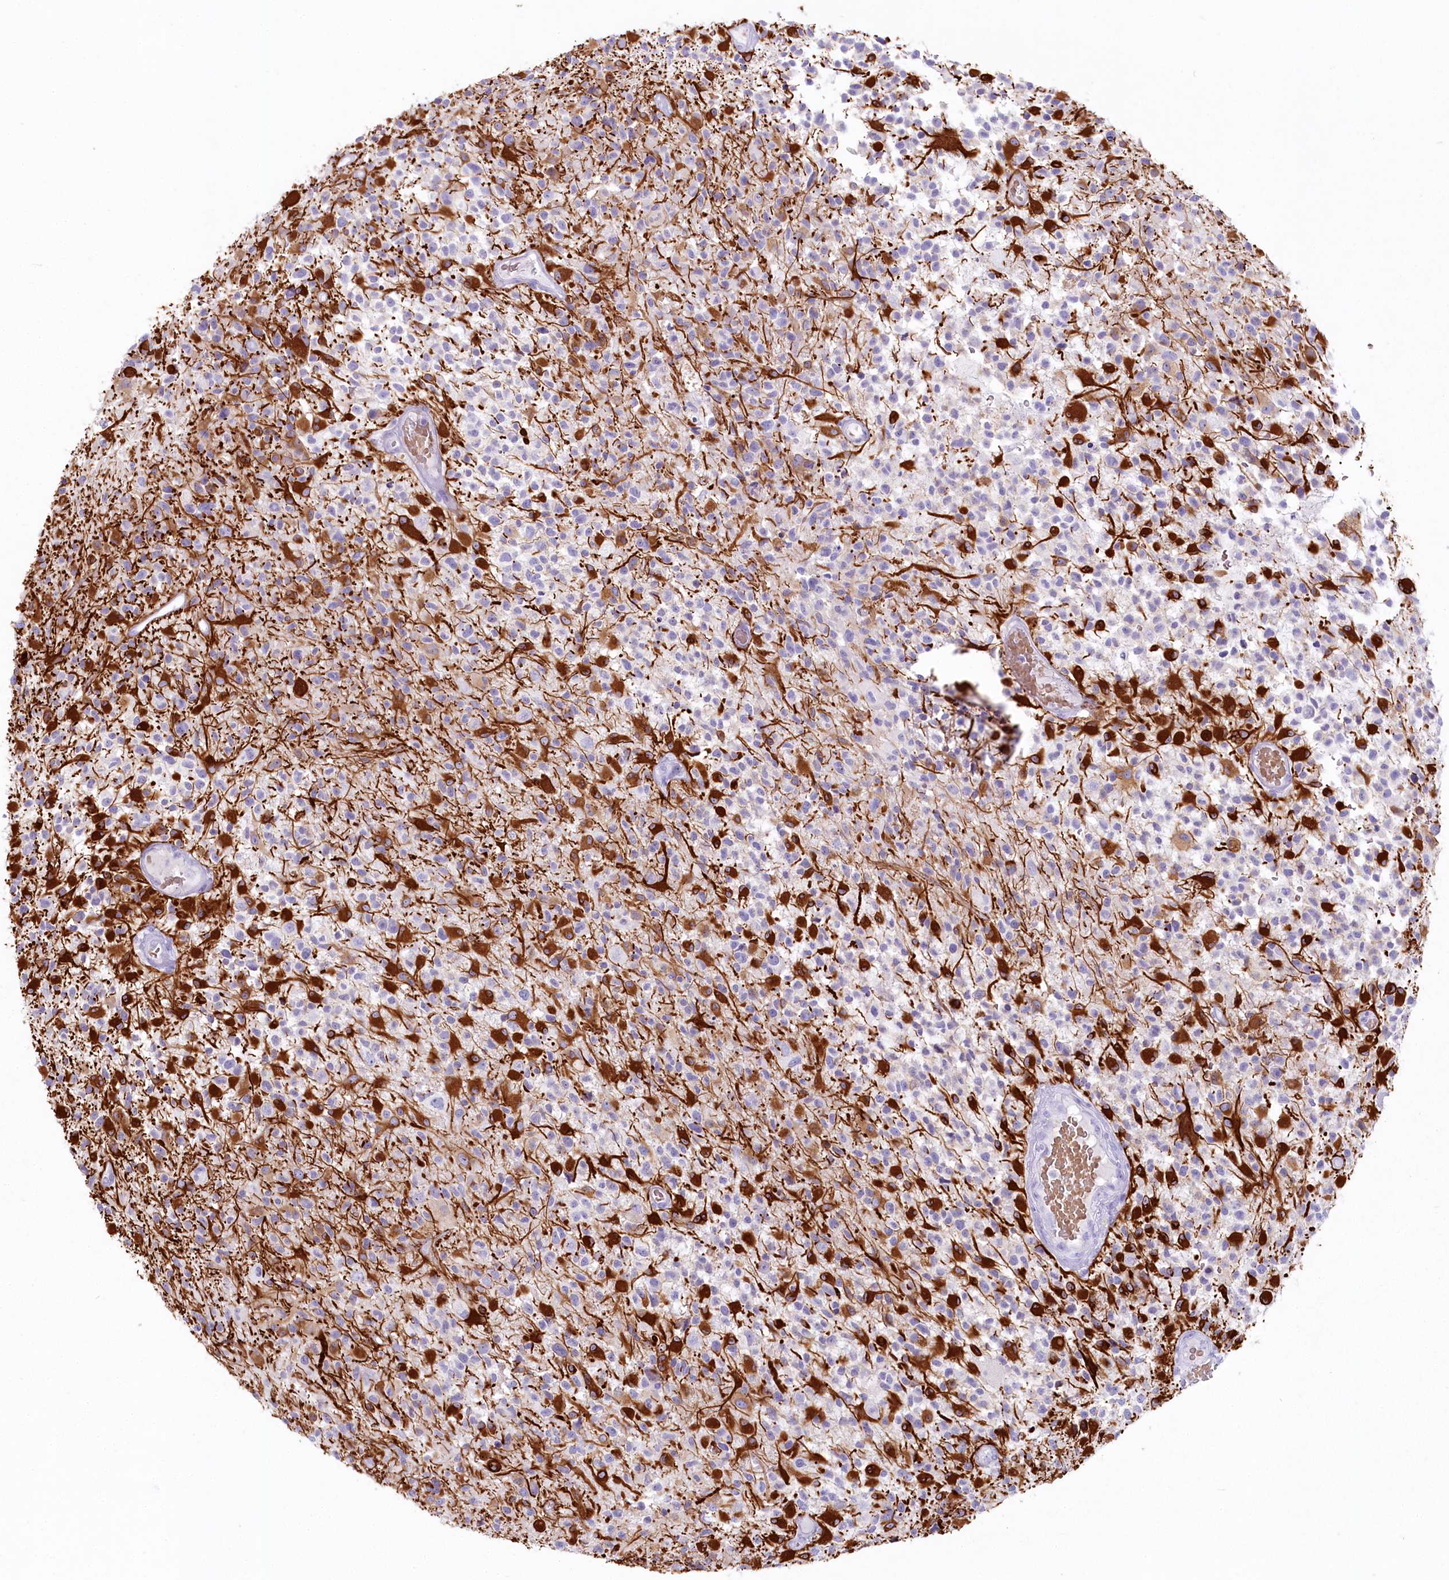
{"staining": {"intensity": "strong", "quantity": "25%-75%", "location": "cytoplasmic/membranous"}, "tissue": "glioma", "cell_type": "Tumor cells", "image_type": "cancer", "snomed": [{"axis": "morphology", "description": "Glioma, malignant, High grade"}, {"axis": "morphology", "description": "Glioblastoma, NOS"}, {"axis": "topography", "description": "Brain"}], "caption": "Strong cytoplasmic/membranous staining is identified in approximately 25%-75% of tumor cells in malignant glioma (high-grade).", "gene": "IFIT5", "patient": {"sex": "male", "age": 60}}